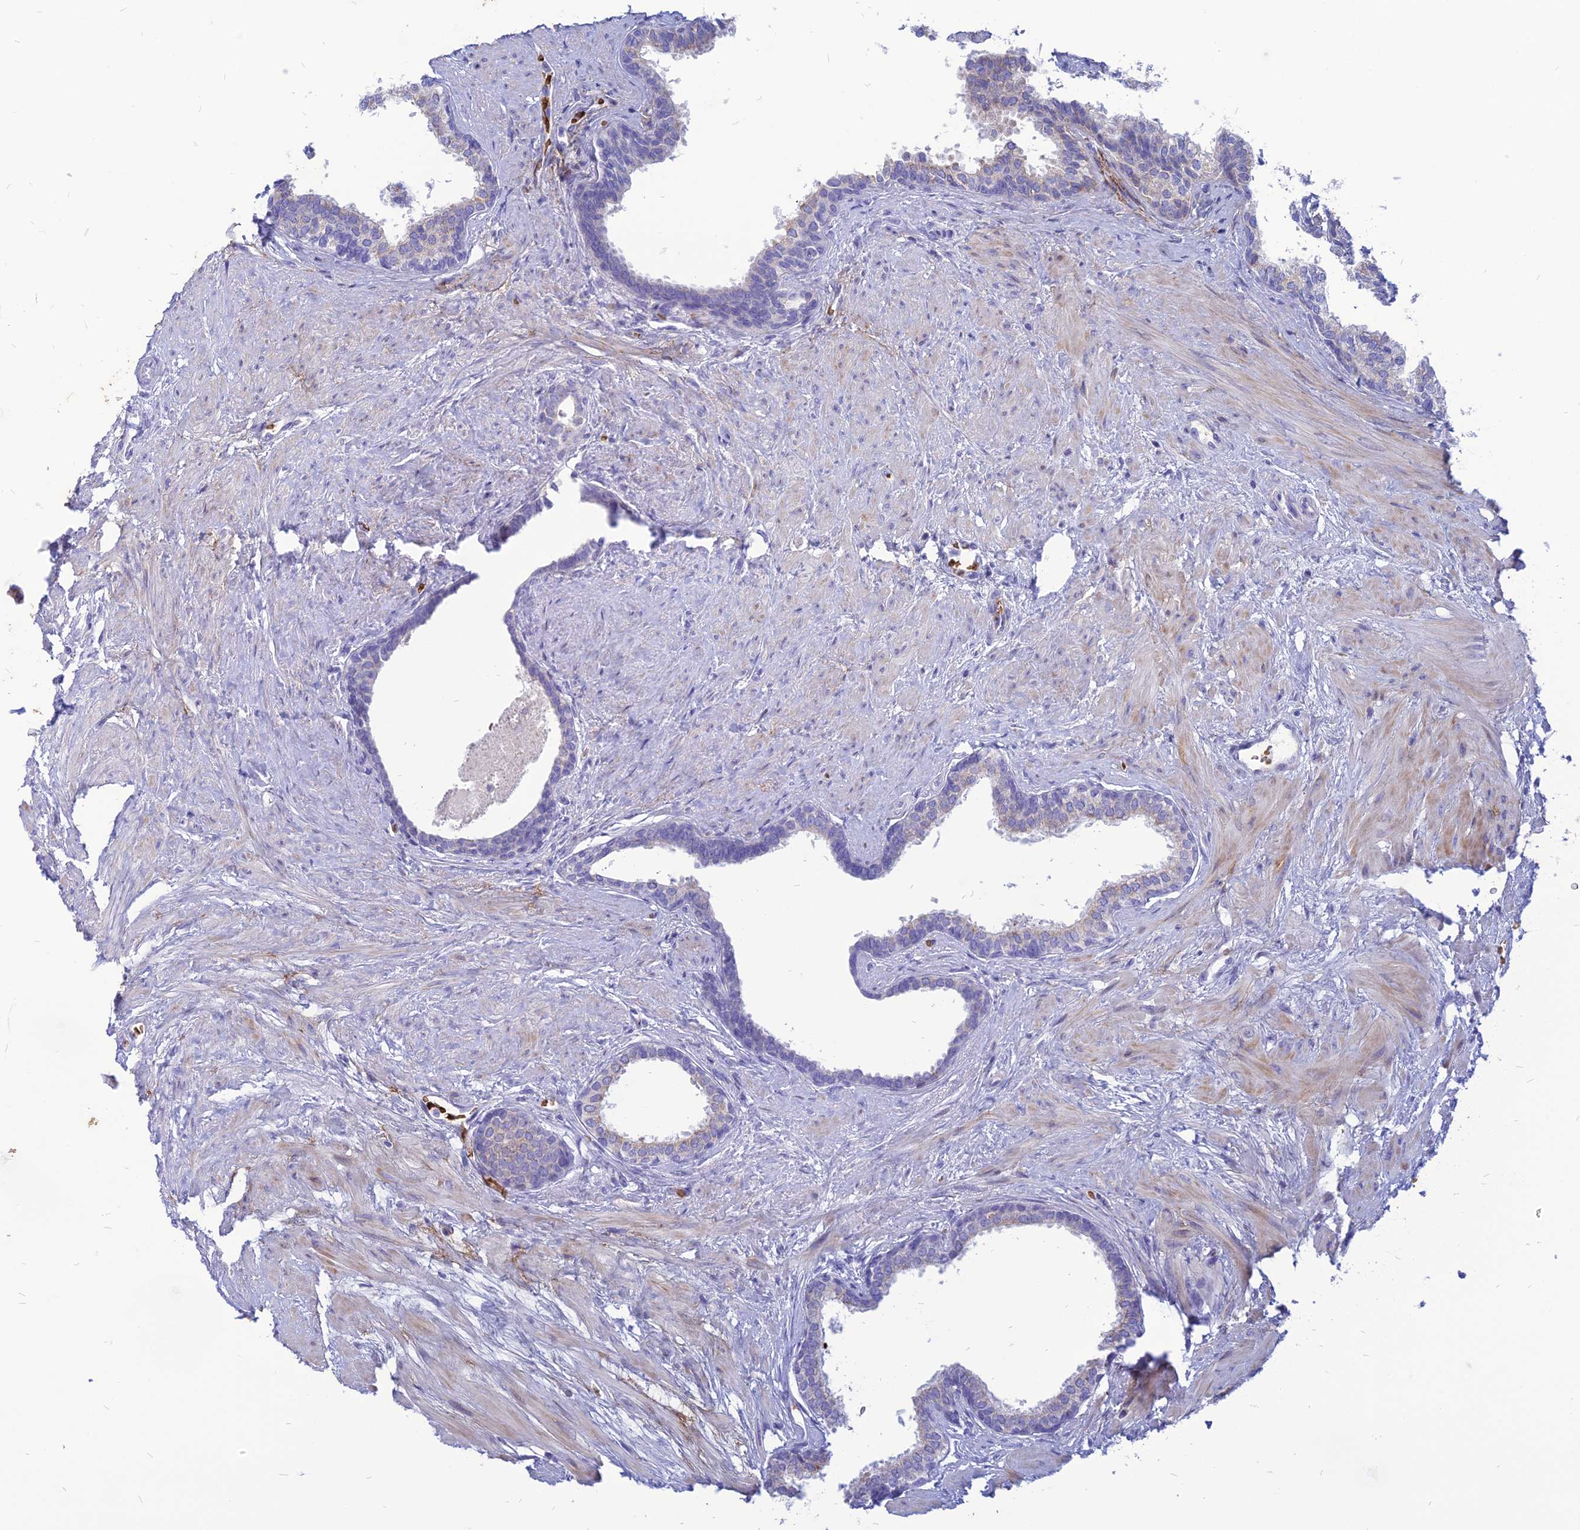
{"staining": {"intensity": "weak", "quantity": "25%-75%", "location": "cytoplasmic/membranous"}, "tissue": "prostate", "cell_type": "Glandular cells", "image_type": "normal", "snomed": [{"axis": "morphology", "description": "Normal tissue, NOS"}, {"axis": "topography", "description": "Prostate"}], "caption": "Approximately 25%-75% of glandular cells in unremarkable human prostate demonstrate weak cytoplasmic/membranous protein expression as visualized by brown immunohistochemical staining.", "gene": "HHAT", "patient": {"sex": "male", "age": 57}}